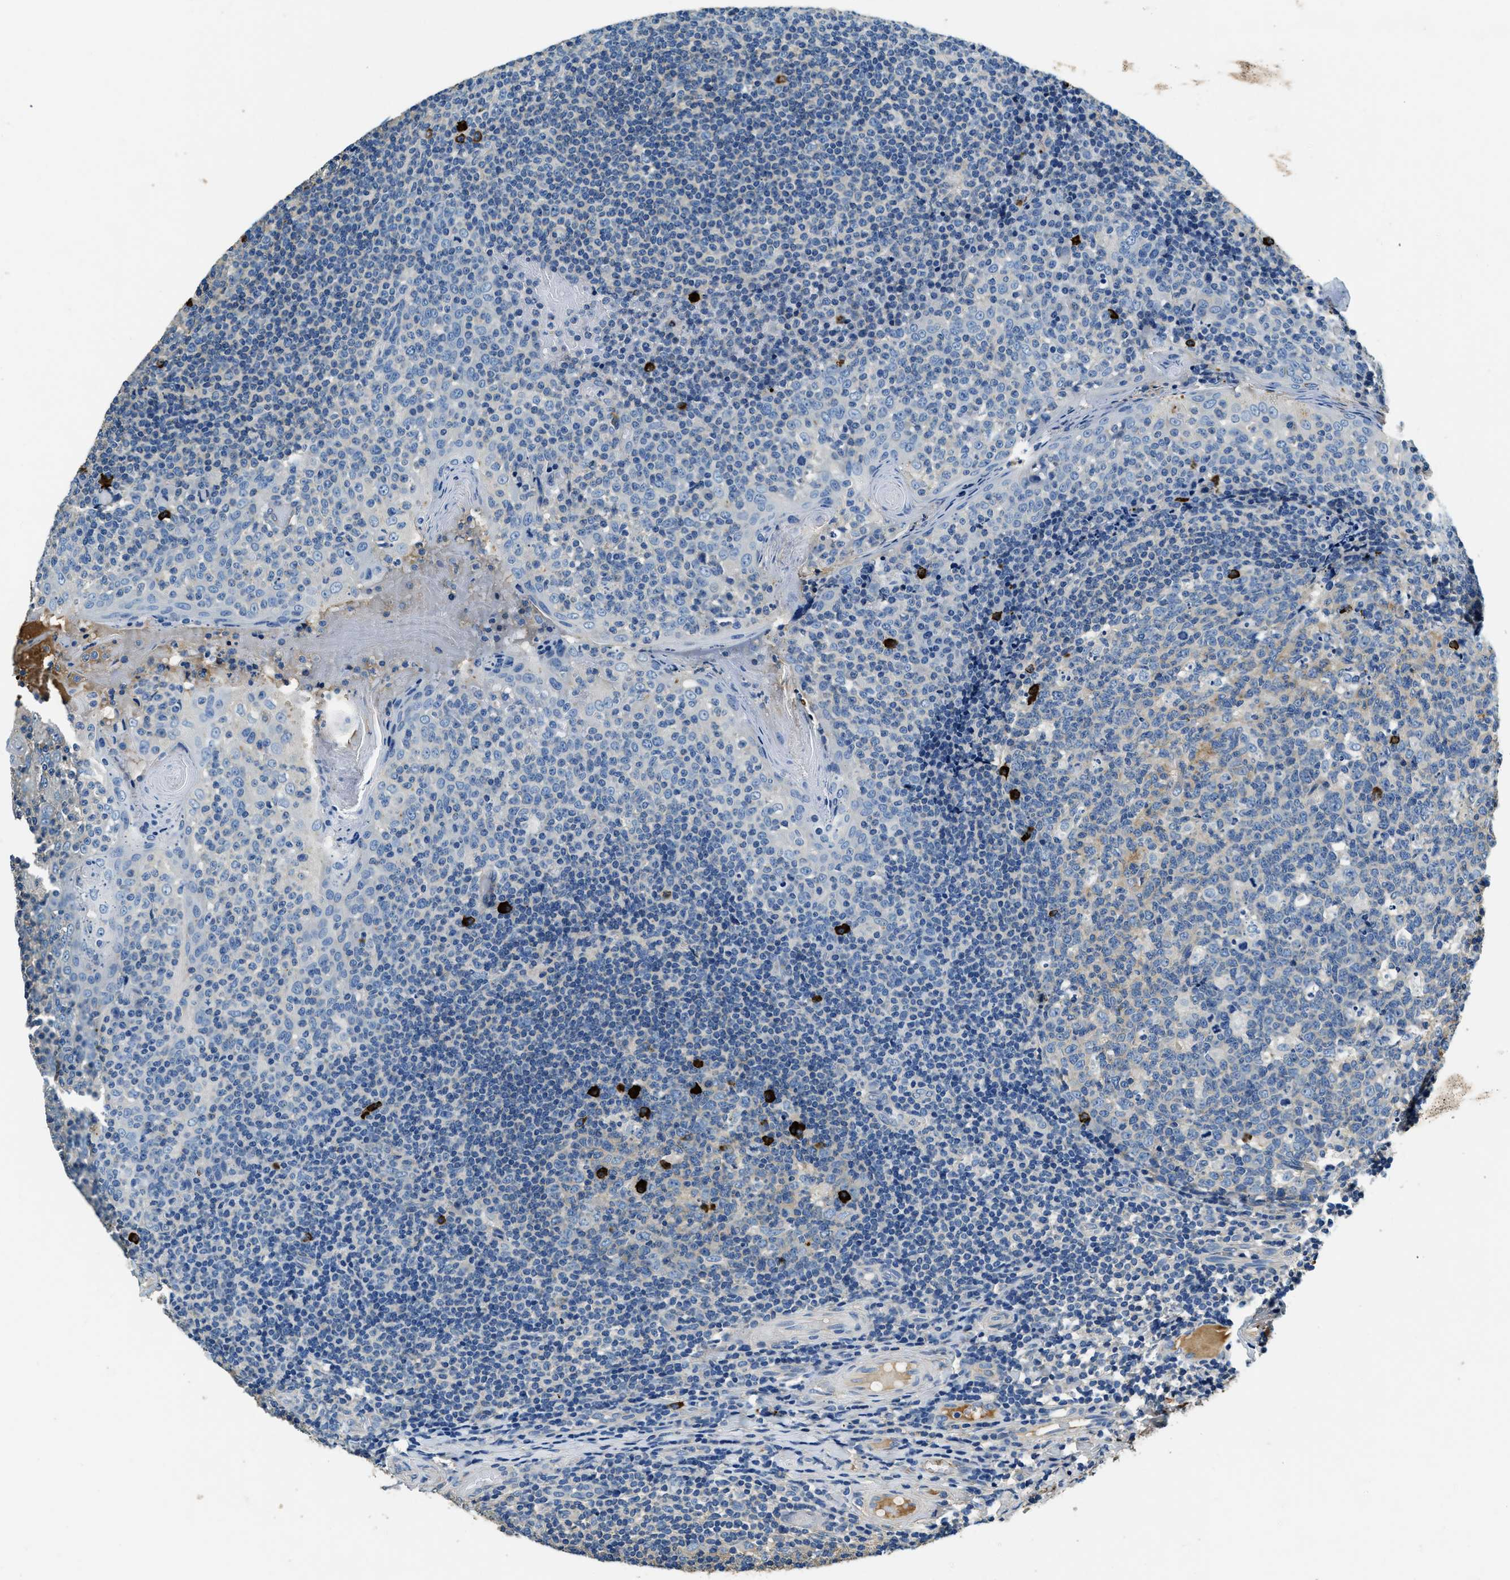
{"staining": {"intensity": "strong", "quantity": "<25%", "location": "cytoplasmic/membranous"}, "tissue": "tonsil", "cell_type": "Germinal center cells", "image_type": "normal", "snomed": [{"axis": "morphology", "description": "Normal tissue, NOS"}, {"axis": "topography", "description": "Tonsil"}], "caption": "The histopathology image reveals a brown stain indicating the presence of a protein in the cytoplasmic/membranous of germinal center cells in tonsil.", "gene": "TMEM186", "patient": {"sex": "female", "age": 19}}